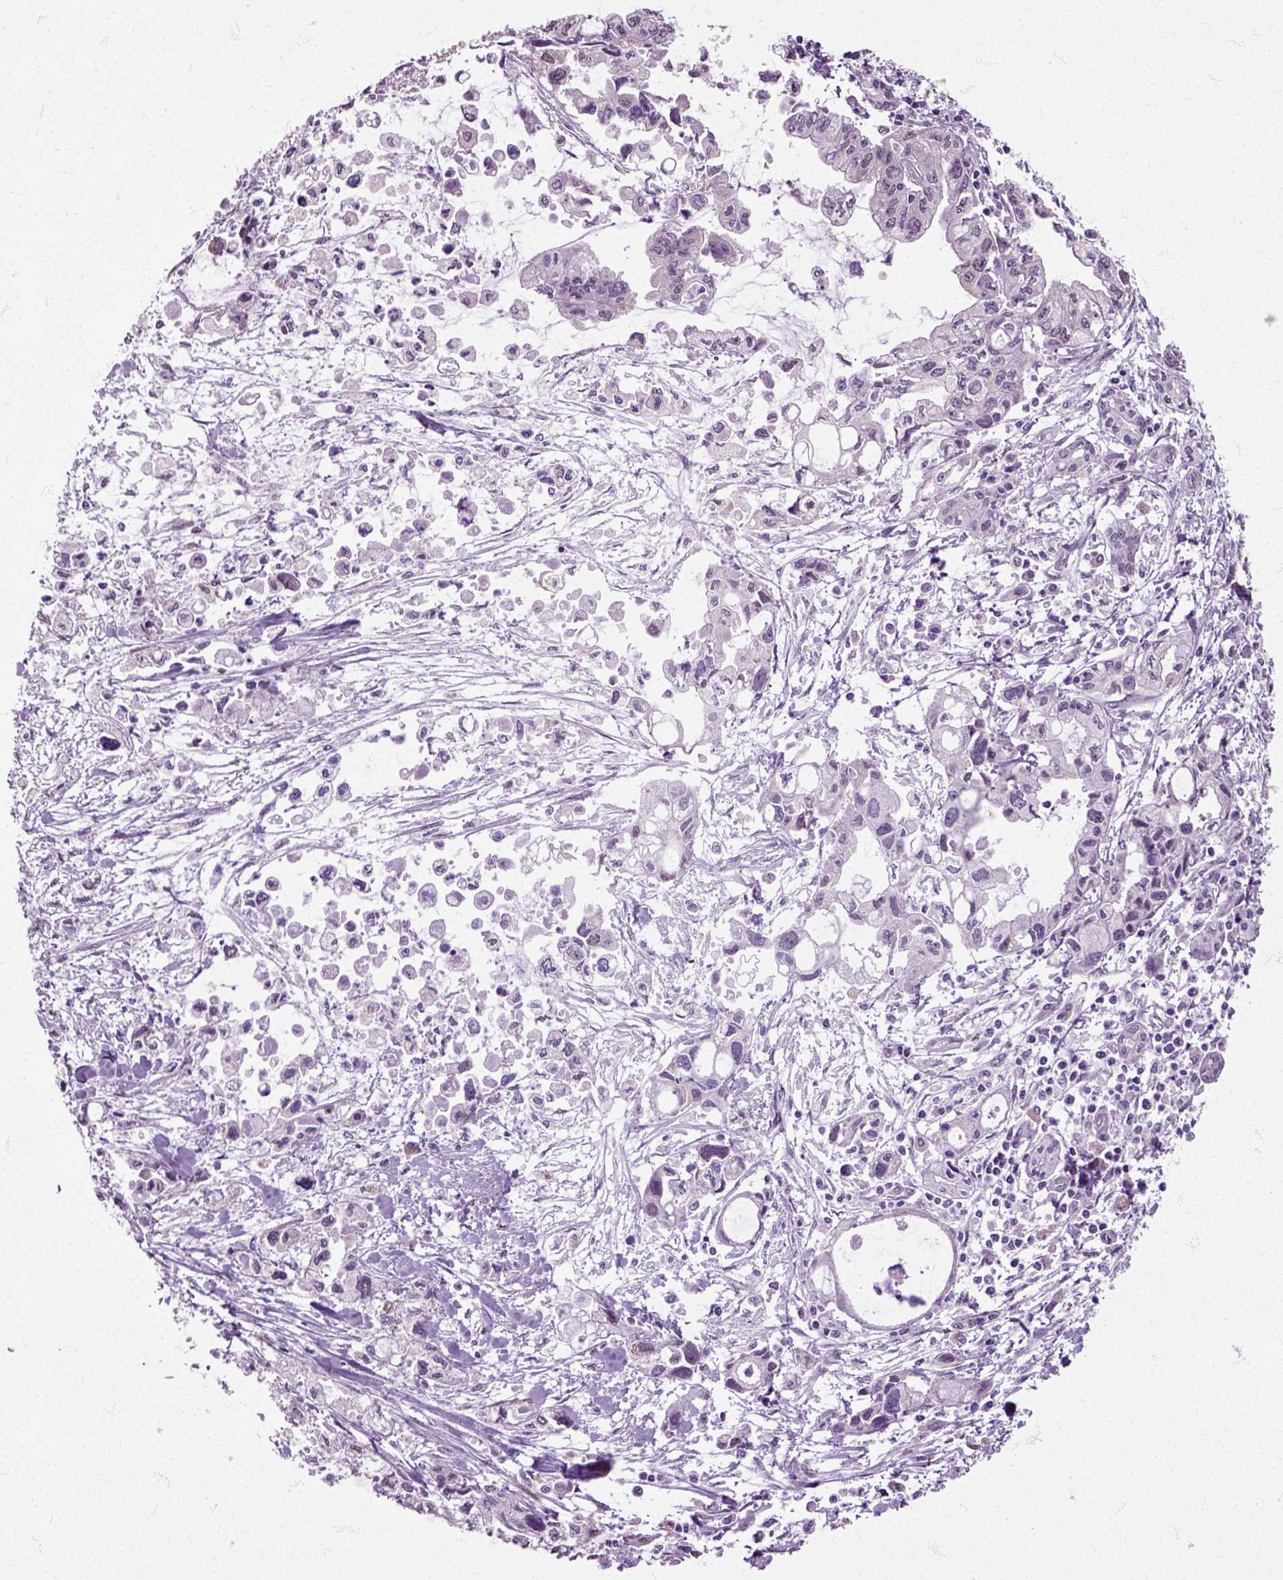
{"staining": {"intensity": "negative", "quantity": "none", "location": "none"}, "tissue": "pancreatic cancer", "cell_type": "Tumor cells", "image_type": "cancer", "snomed": [{"axis": "morphology", "description": "Adenocarcinoma, NOS"}, {"axis": "topography", "description": "Pancreas"}], "caption": "Tumor cells show no significant expression in pancreatic adenocarcinoma.", "gene": "HSPA2", "patient": {"sex": "female", "age": 61}}